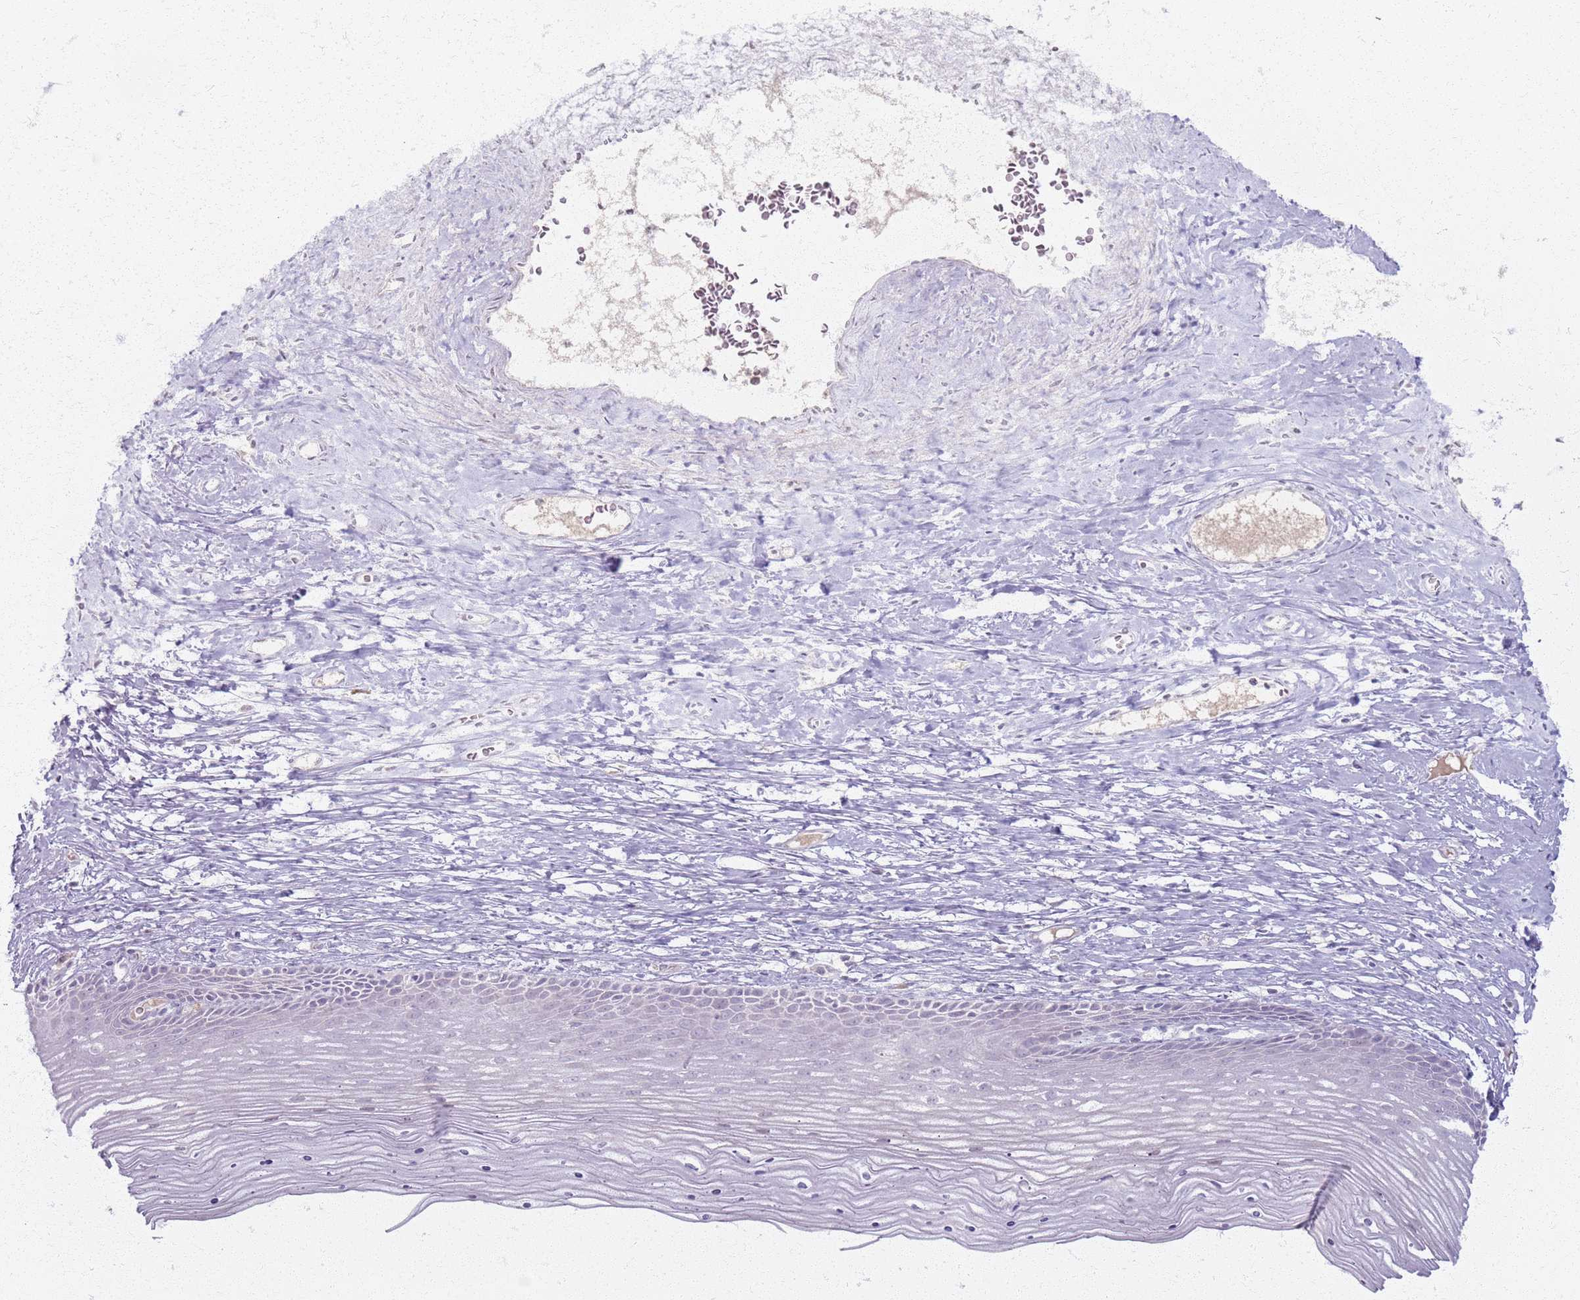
{"staining": {"intensity": "negative", "quantity": "none", "location": "none"}, "tissue": "cervix", "cell_type": "Glandular cells", "image_type": "normal", "snomed": [{"axis": "morphology", "description": "Normal tissue, NOS"}, {"axis": "topography", "description": "Cervix"}], "caption": "This is a image of immunohistochemistry (IHC) staining of normal cervix, which shows no staining in glandular cells. (DAB (3,3'-diaminobenzidine) immunohistochemistry visualized using brightfield microscopy, high magnification).", "gene": "CRIPT", "patient": {"sex": "female", "age": 42}}